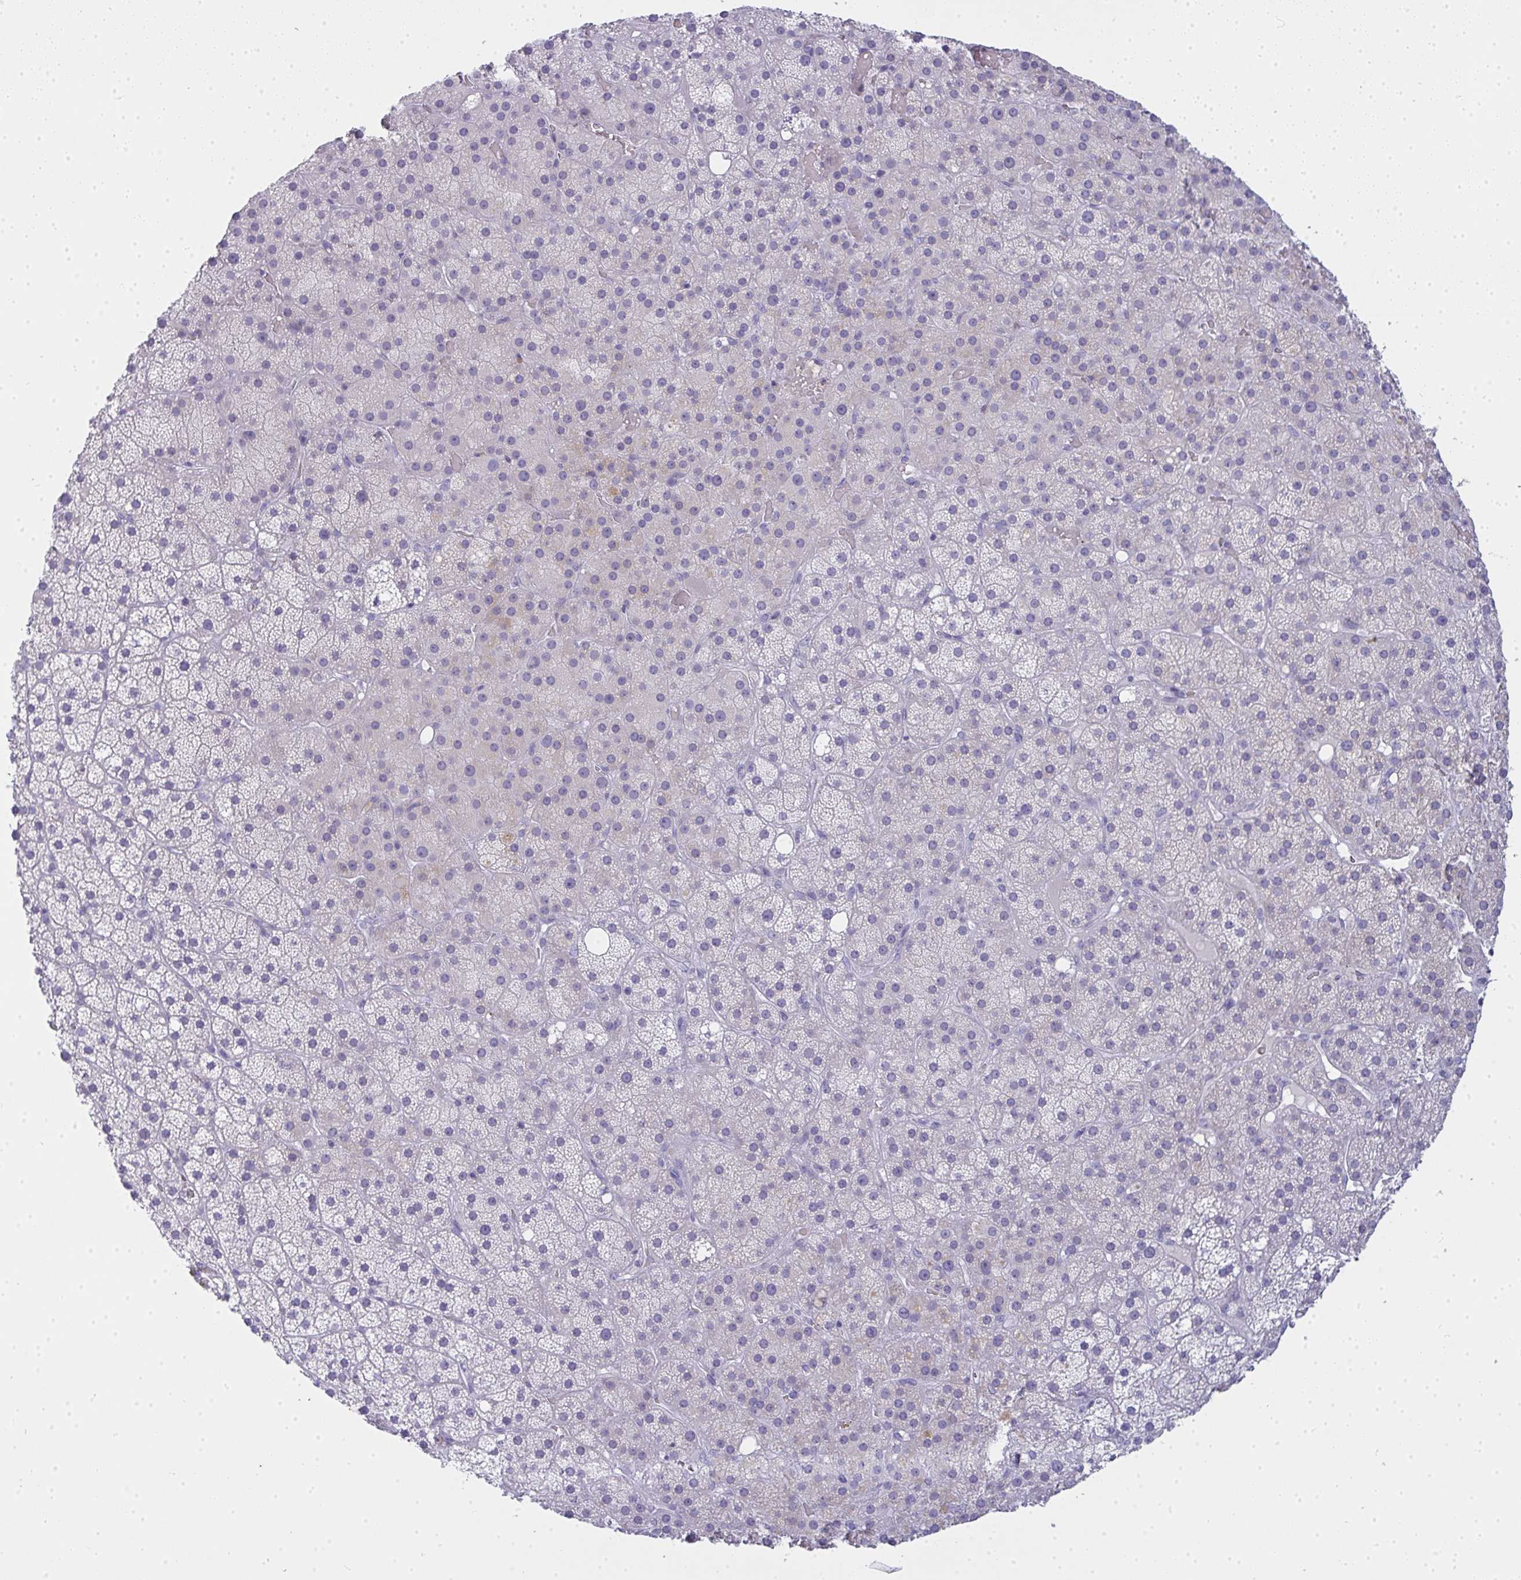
{"staining": {"intensity": "negative", "quantity": "none", "location": "none"}, "tissue": "adrenal gland", "cell_type": "Glandular cells", "image_type": "normal", "snomed": [{"axis": "morphology", "description": "Normal tissue, NOS"}, {"axis": "topography", "description": "Adrenal gland"}], "caption": "This photomicrograph is of unremarkable adrenal gland stained with immunohistochemistry (IHC) to label a protein in brown with the nuclei are counter-stained blue. There is no staining in glandular cells.", "gene": "ZNF182", "patient": {"sex": "male", "age": 53}}